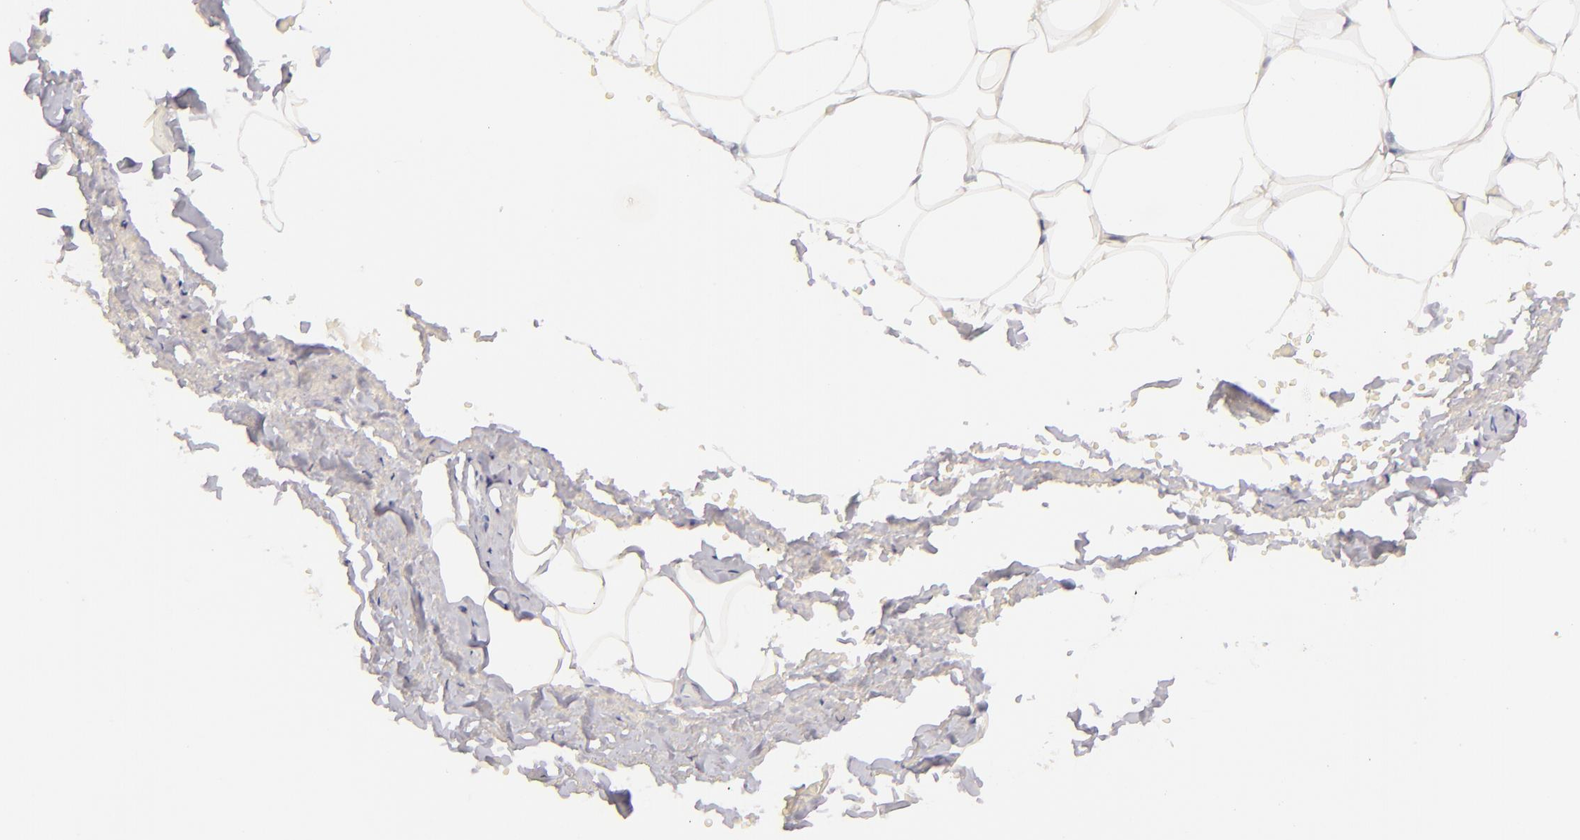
{"staining": {"intensity": "negative", "quantity": "none", "location": "none"}, "tissue": "adipose tissue", "cell_type": "Adipocytes", "image_type": "normal", "snomed": [{"axis": "morphology", "description": "Normal tissue, NOS"}, {"axis": "topography", "description": "Soft tissue"}, {"axis": "topography", "description": "Peripheral nerve tissue"}], "caption": "Adipocytes are negative for brown protein staining in benign adipose tissue. (DAB (3,3'-diaminobenzidine) immunohistochemistry visualized using brightfield microscopy, high magnification).", "gene": "CD207", "patient": {"sex": "female", "age": 68}}